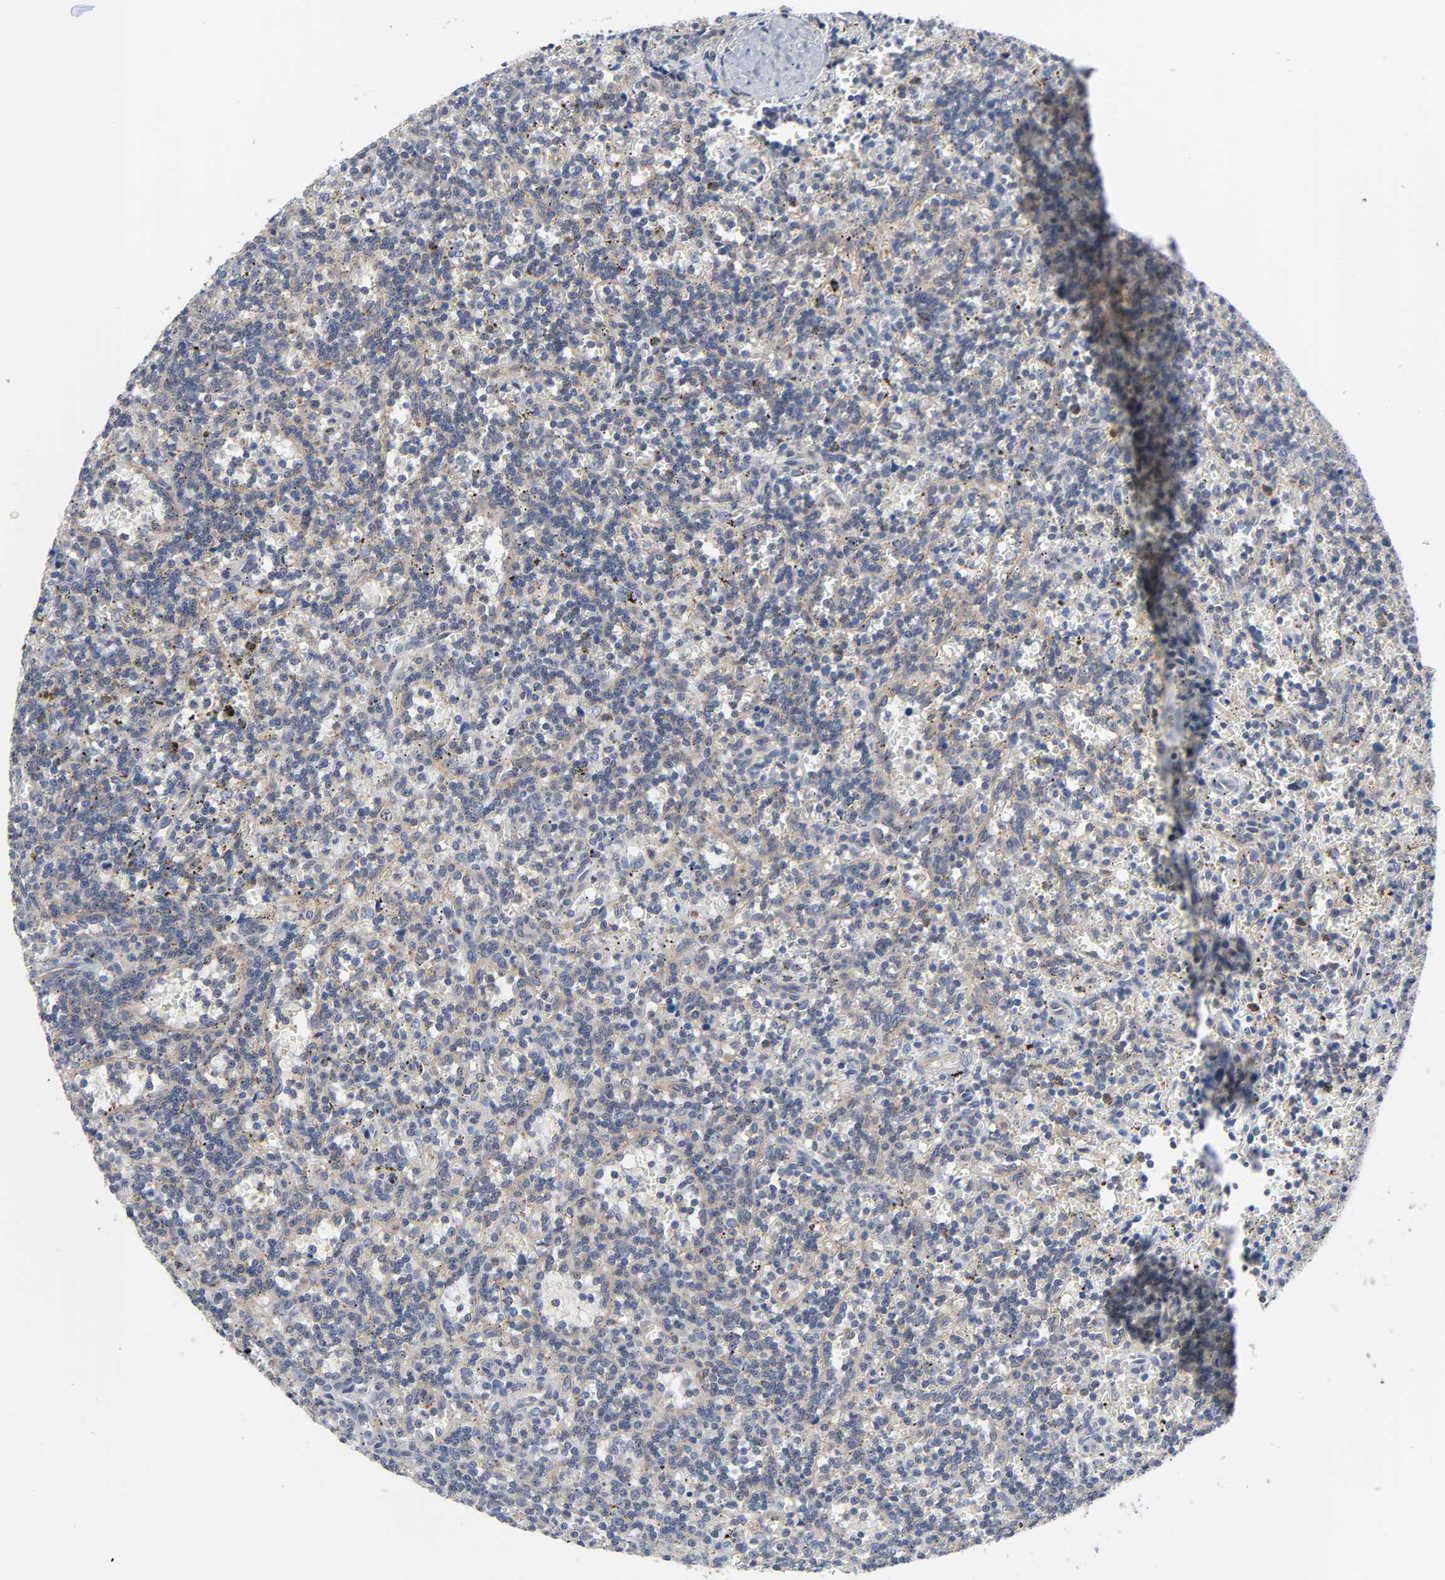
{"staining": {"intensity": "weak", "quantity": "25%-75%", "location": "cytoplasmic/membranous"}, "tissue": "lymphoma", "cell_type": "Tumor cells", "image_type": "cancer", "snomed": [{"axis": "morphology", "description": "Malignant lymphoma, non-Hodgkin's type, Low grade"}, {"axis": "topography", "description": "Spleen"}], "caption": "Immunohistochemical staining of human malignant lymphoma, non-Hodgkin's type (low-grade) reveals low levels of weak cytoplasmic/membranous staining in approximately 25%-75% of tumor cells.", "gene": "DDX10", "patient": {"sex": "male", "age": 73}}